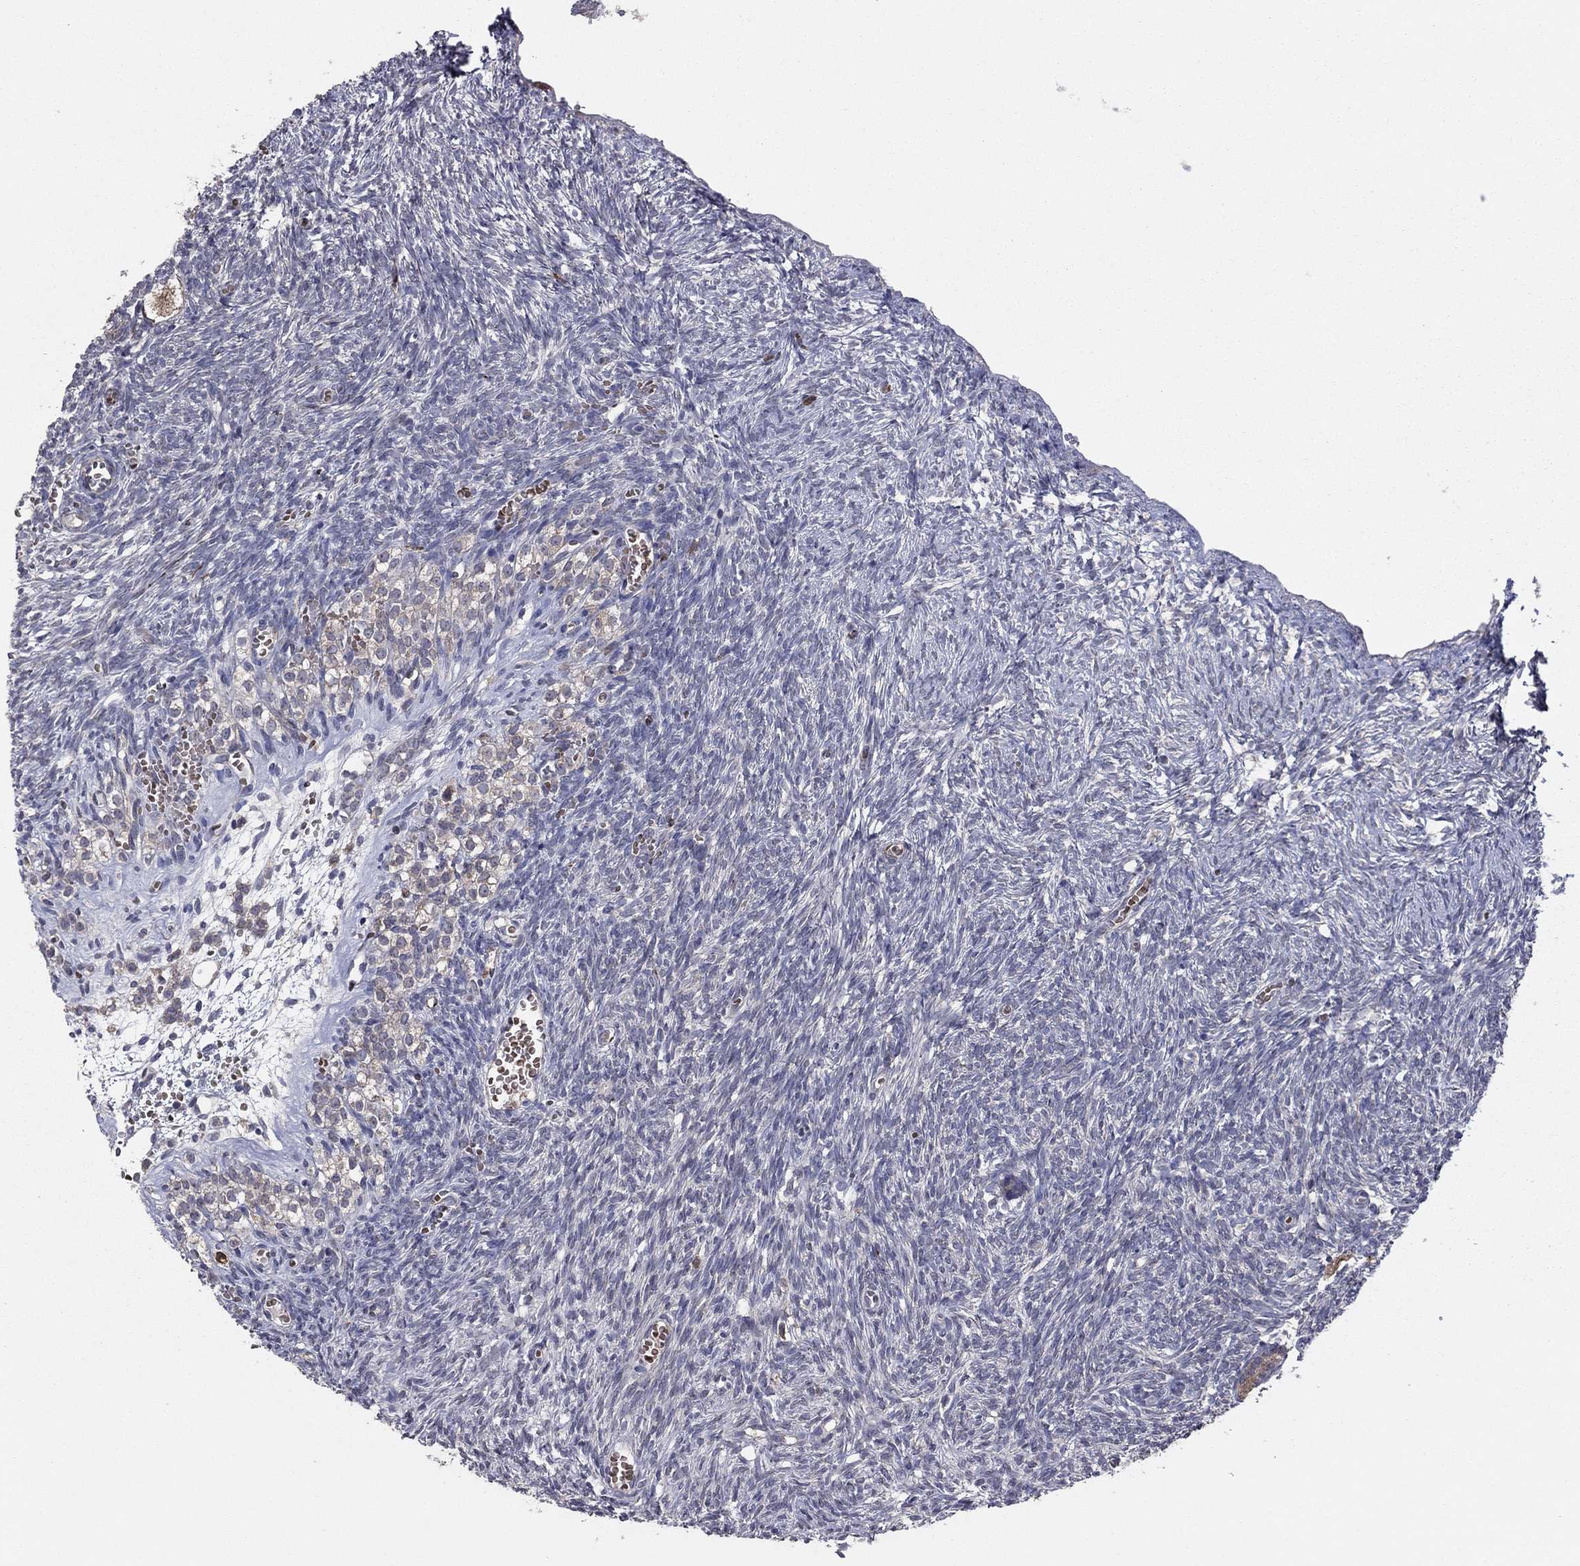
{"staining": {"intensity": "strong", "quantity": ">75%", "location": "cytoplasmic/membranous"}, "tissue": "ovary", "cell_type": "Follicle cells", "image_type": "normal", "snomed": [{"axis": "morphology", "description": "Normal tissue, NOS"}, {"axis": "topography", "description": "Ovary"}], "caption": "Immunohistochemistry (DAB (3,3'-diaminobenzidine)) staining of unremarkable human ovary shows strong cytoplasmic/membranous protein positivity in approximately >75% of follicle cells. (DAB (3,3'-diaminobenzidine) = brown stain, brightfield microscopy at high magnification).", "gene": "MEA1", "patient": {"sex": "female", "age": 43}}